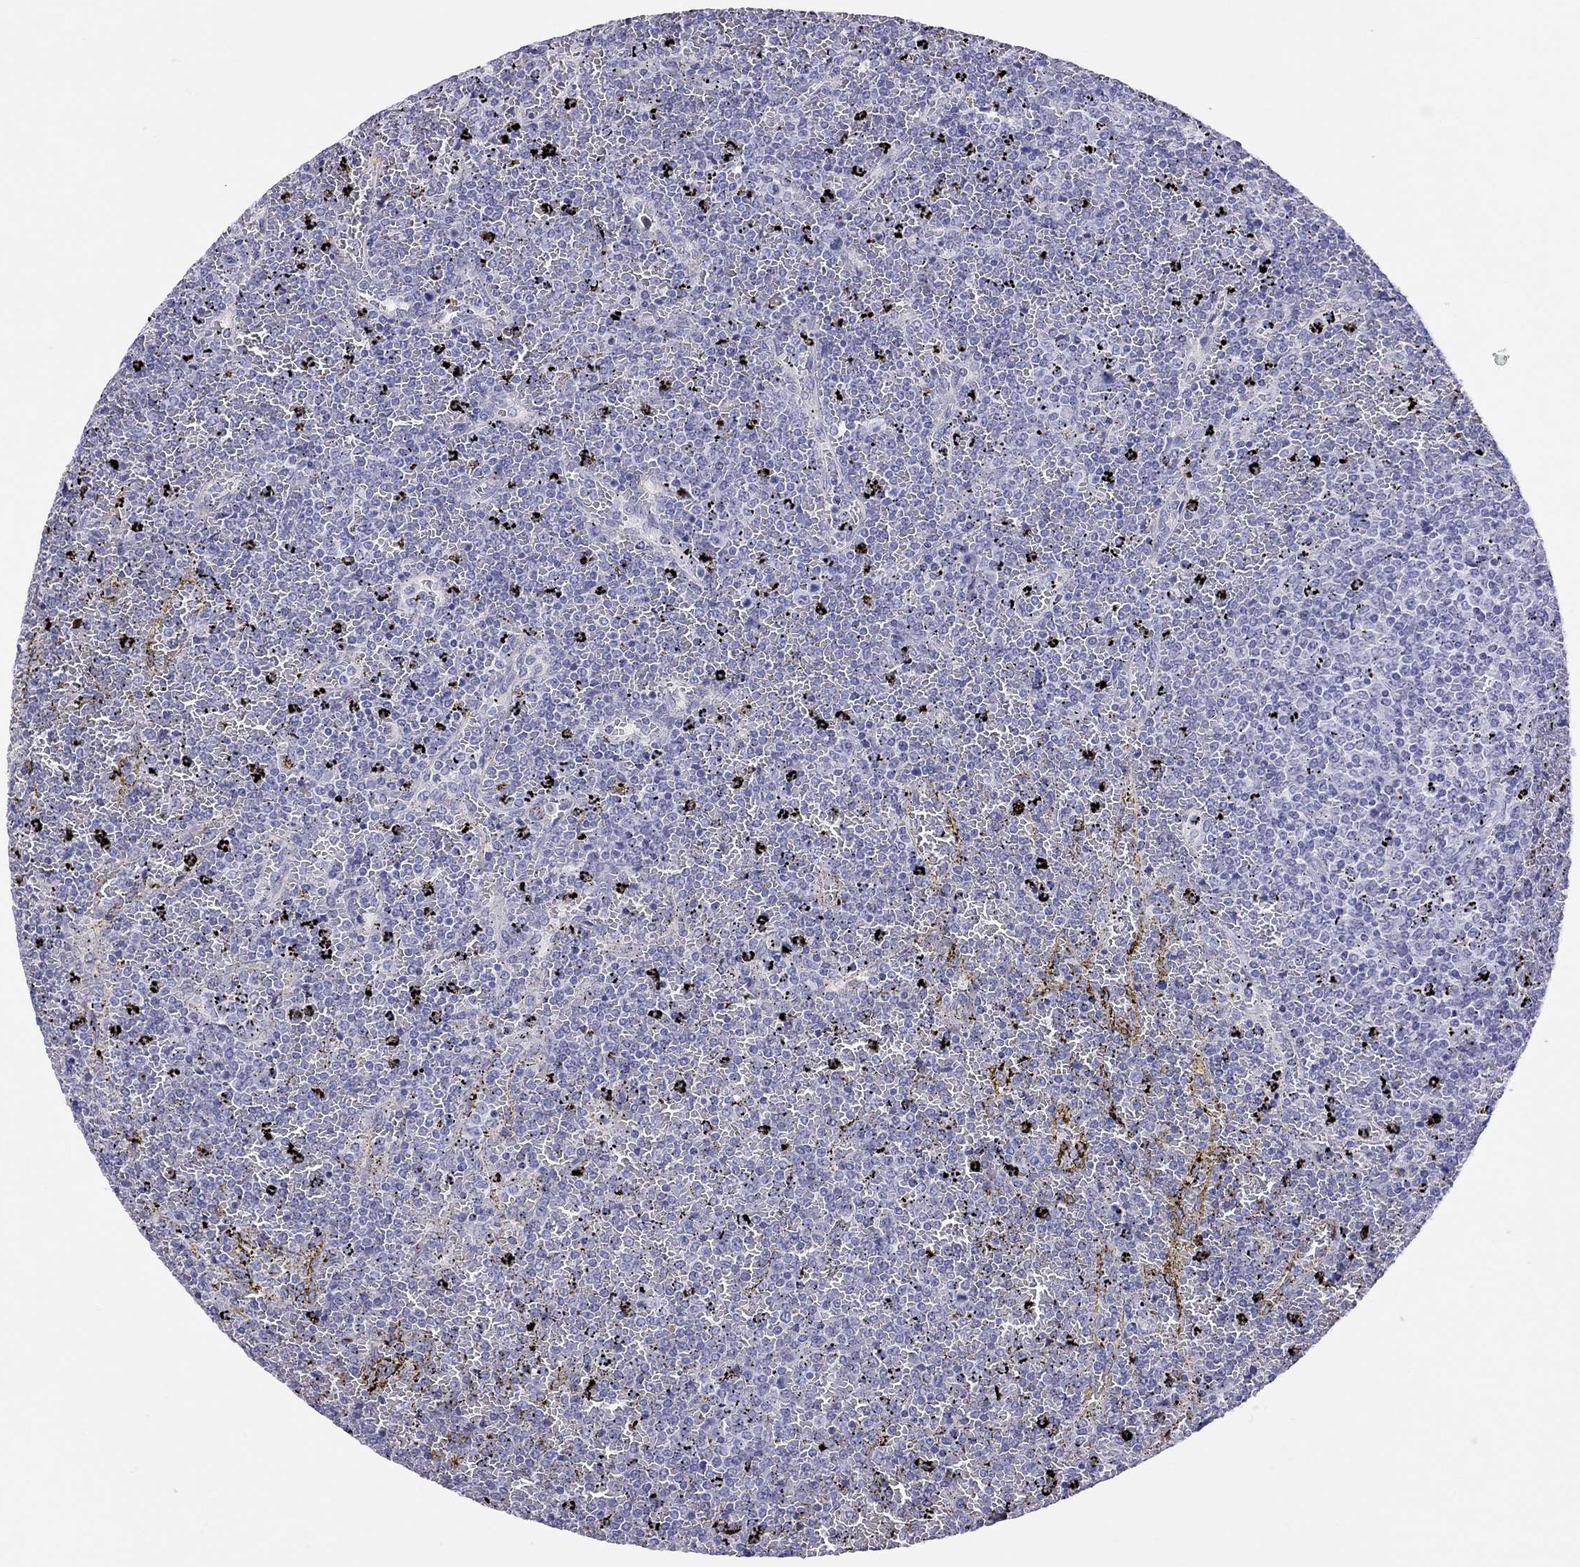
{"staining": {"intensity": "negative", "quantity": "none", "location": "none"}, "tissue": "lymphoma", "cell_type": "Tumor cells", "image_type": "cancer", "snomed": [{"axis": "morphology", "description": "Malignant lymphoma, non-Hodgkin's type, Low grade"}, {"axis": "topography", "description": "Spleen"}], "caption": "Immunohistochemical staining of human lymphoma shows no significant expression in tumor cells.", "gene": "PSMB11", "patient": {"sex": "female", "age": 77}}